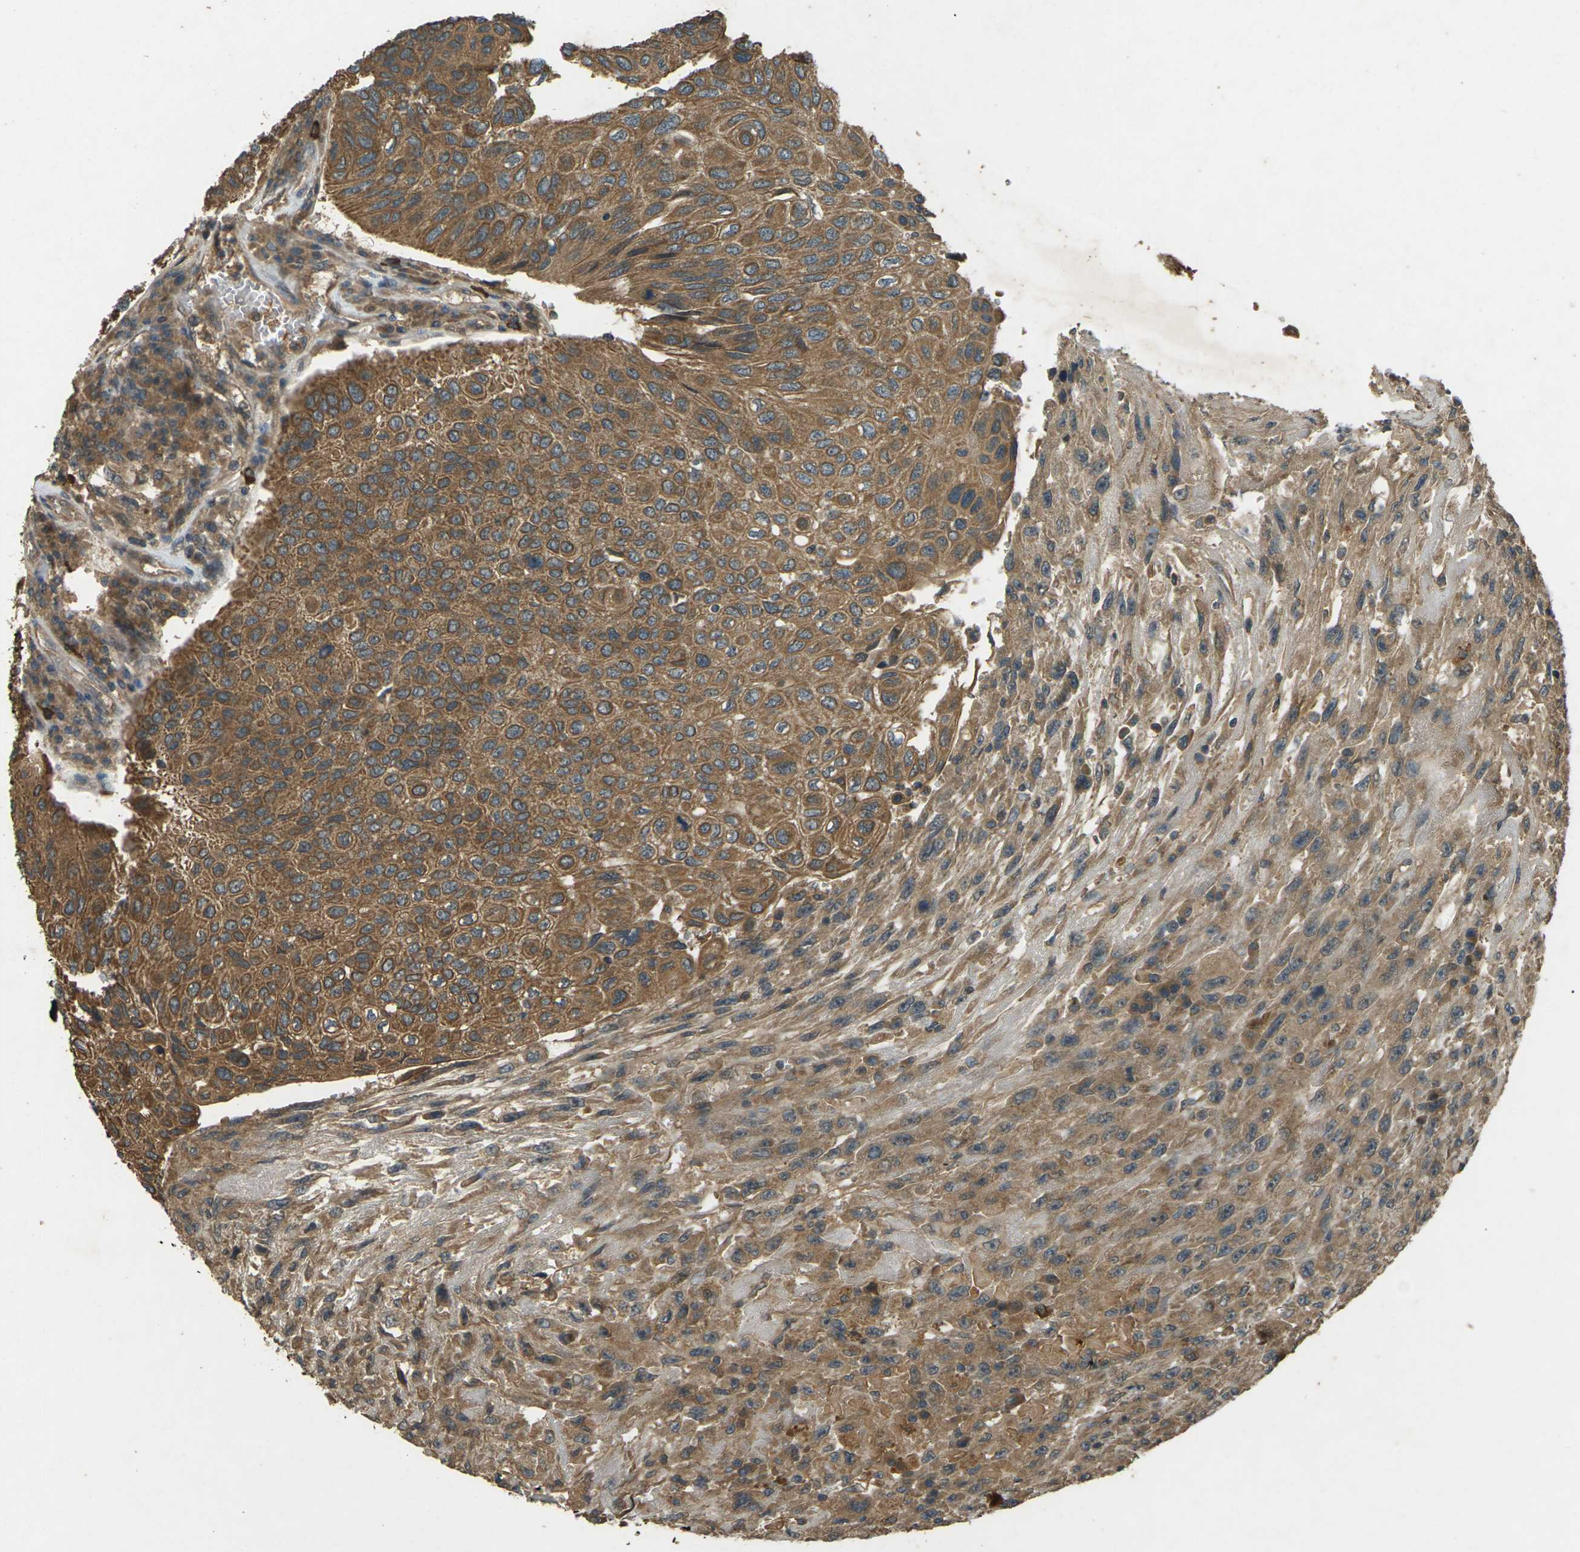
{"staining": {"intensity": "strong", "quantity": ">75%", "location": "cytoplasmic/membranous"}, "tissue": "urothelial cancer", "cell_type": "Tumor cells", "image_type": "cancer", "snomed": [{"axis": "morphology", "description": "Urothelial carcinoma, High grade"}, {"axis": "topography", "description": "Urinary bladder"}], "caption": "Urothelial cancer stained with a brown dye displays strong cytoplasmic/membranous positive staining in about >75% of tumor cells.", "gene": "TAP1", "patient": {"sex": "male", "age": 66}}